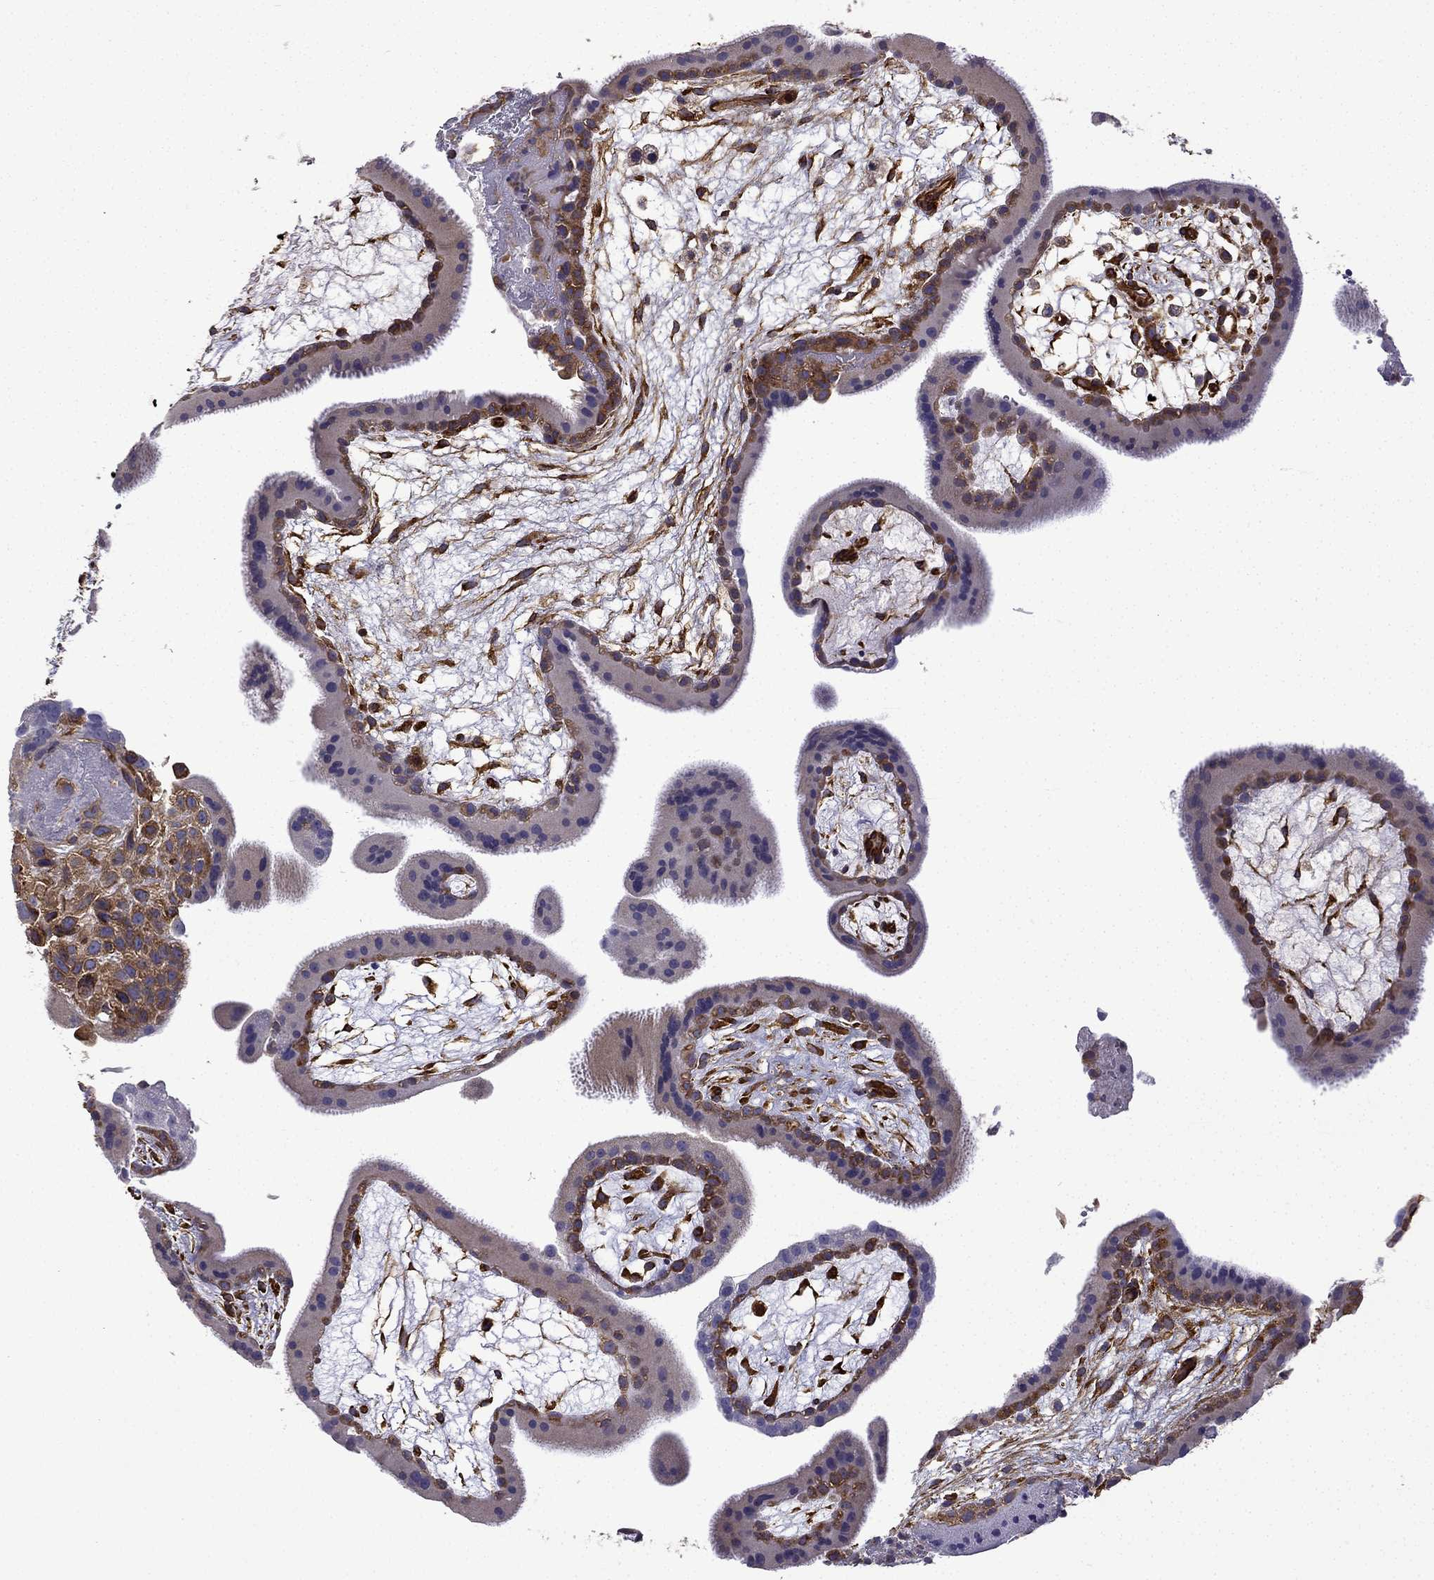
{"staining": {"intensity": "strong", "quantity": ">75%", "location": "cytoplasmic/membranous"}, "tissue": "placenta", "cell_type": "Decidual cells", "image_type": "normal", "snomed": [{"axis": "morphology", "description": "Normal tissue, NOS"}, {"axis": "topography", "description": "Placenta"}], "caption": "This is an image of immunohistochemistry (IHC) staining of normal placenta, which shows strong staining in the cytoplasmic/membranous of decidual cells.", "gene": "MAP4", "patient": {"sex": "female", "age": 19}}